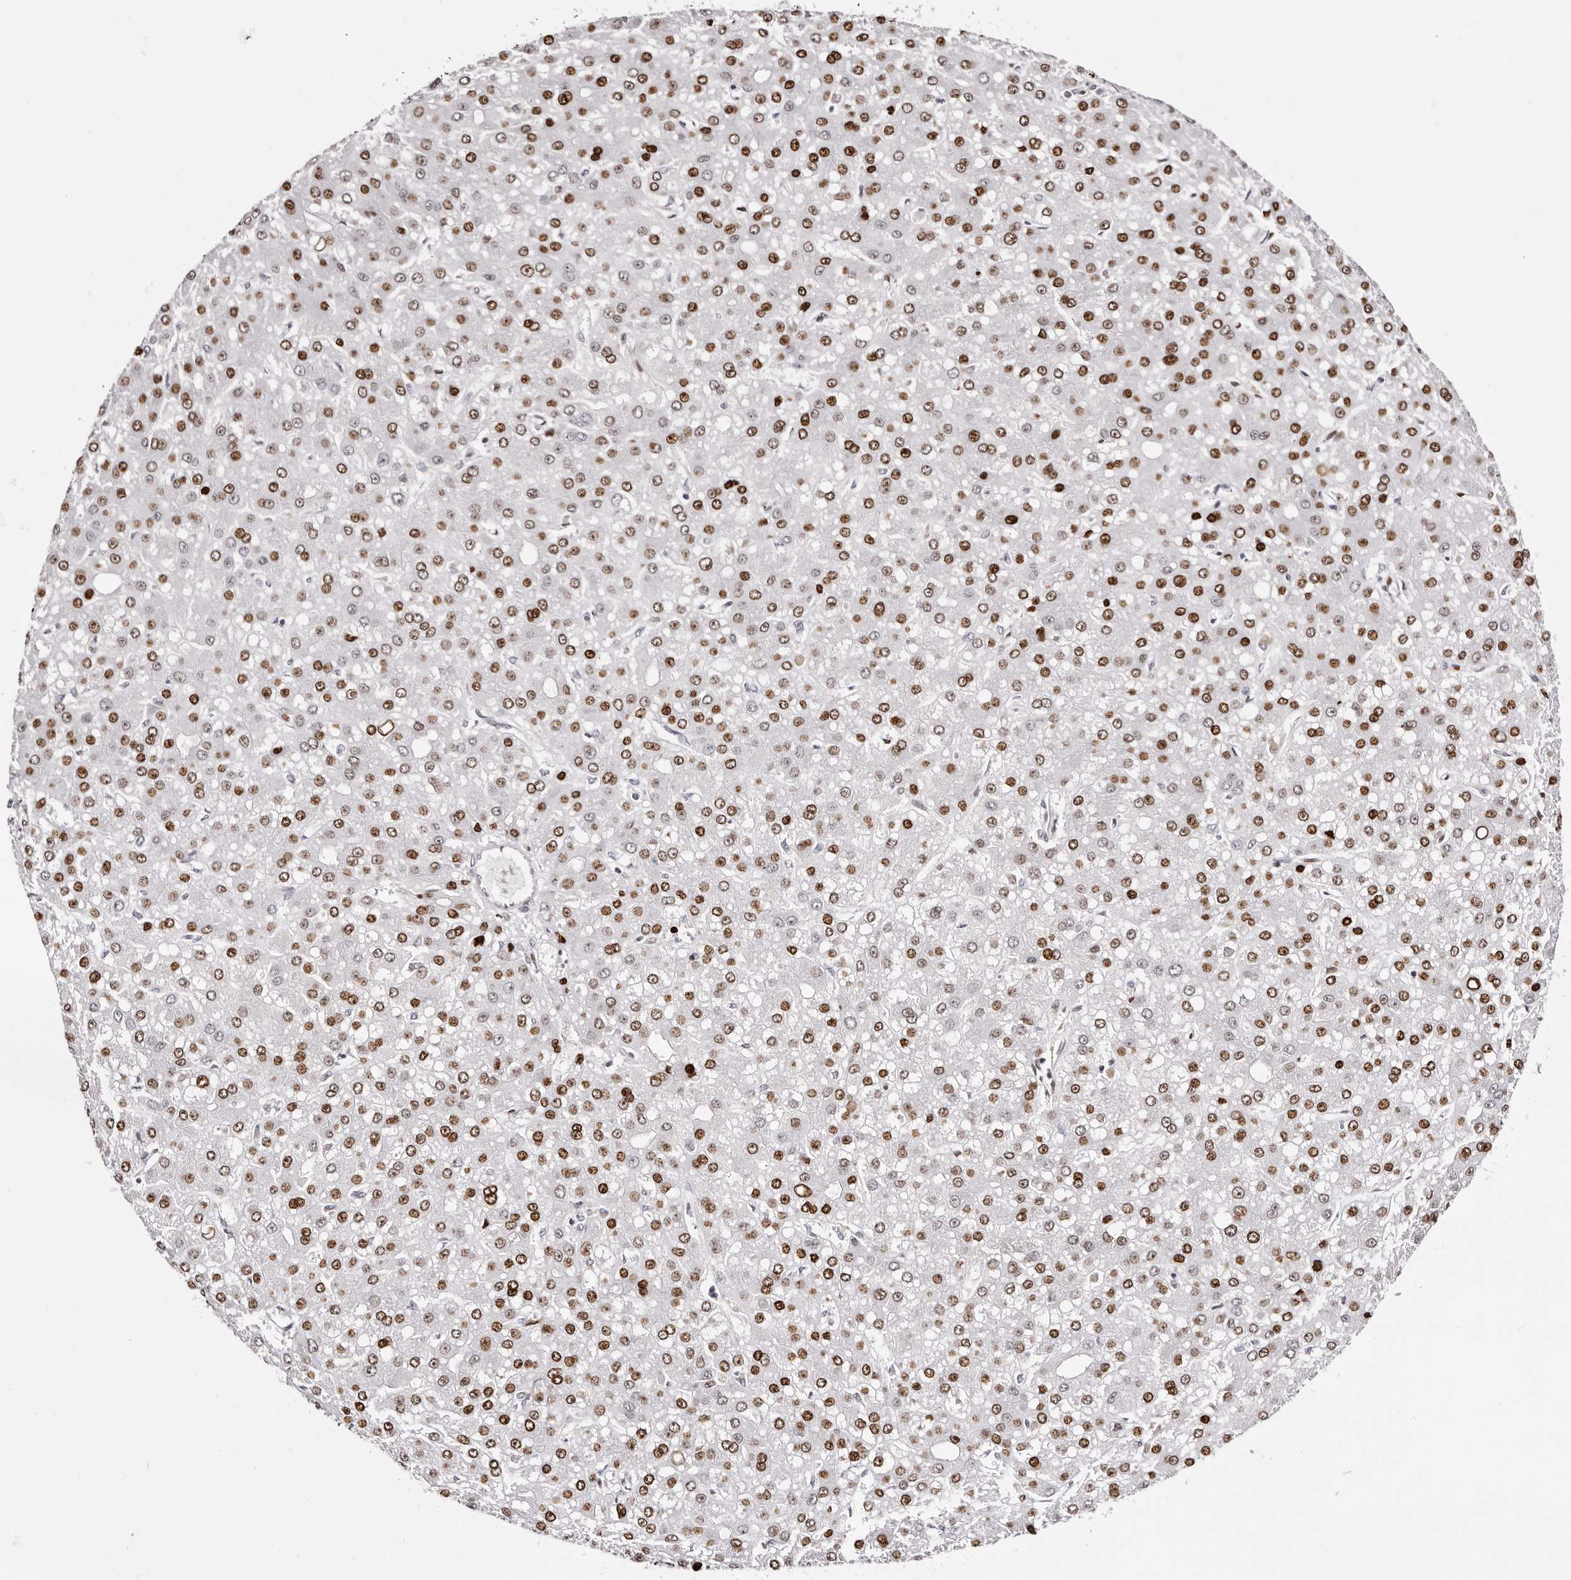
{"staining": {"intensity": "strong", "quantity": ">75%", "location": "nuclear"}, "tissue": "liver cancer", "cell_type": "Tumor cells", "image_type": "cancer", "snomed": [{"axis": "morphology", "description": "Carcinoma, Hepatocellular, NOS"}, {"axis": "topography", "description": "Liver"}], "caption": "This photomicrograph shows IHC staining of human liver cancer, with high strong nuclear positivity in about >75% of tumor cells.", "gene": "NUP153", "patient": {"sex": "male", "age": 67}}